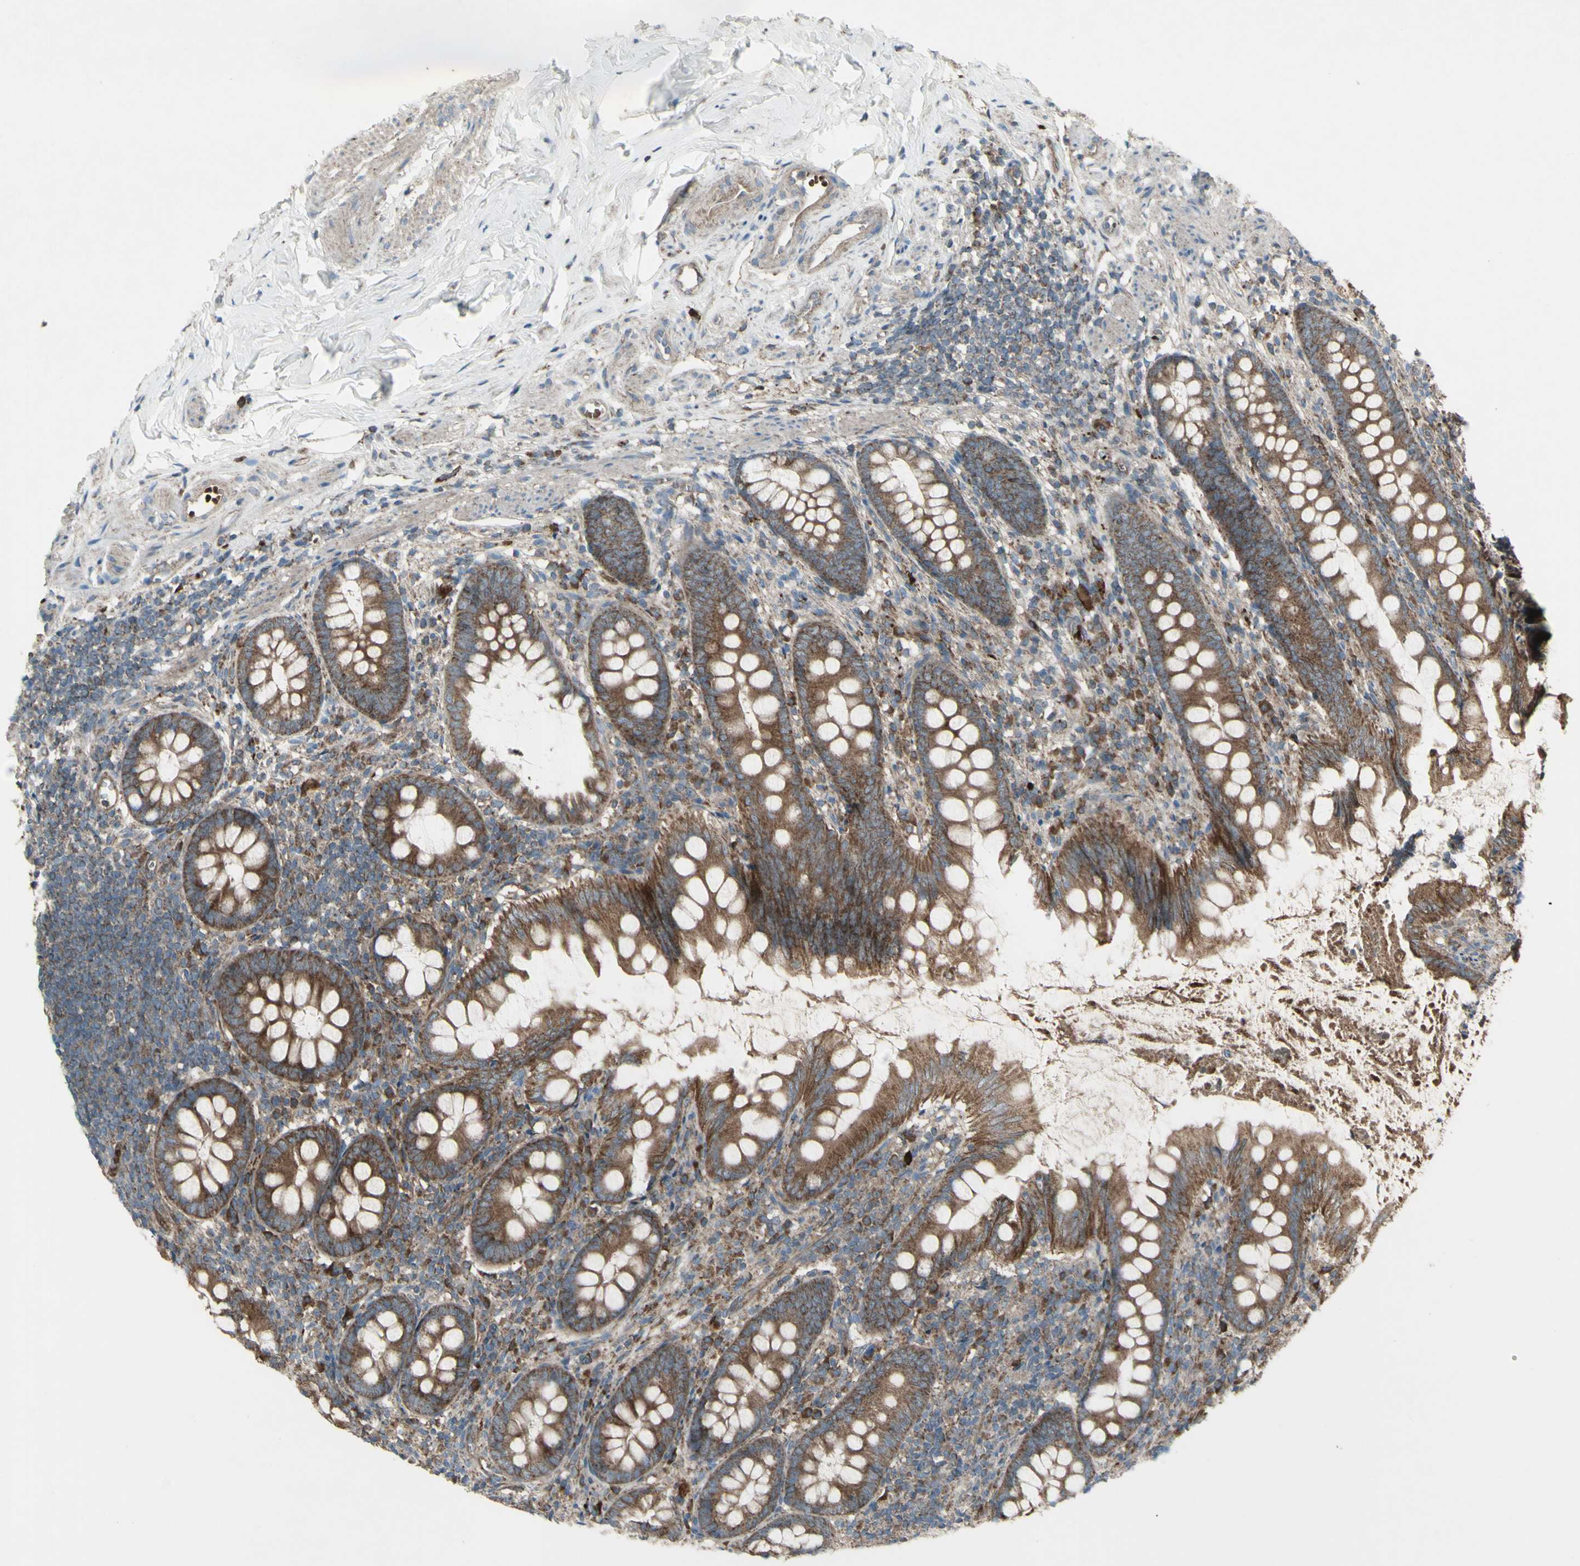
{"staining": {"intensity": "moderate", "quantity": ">75%", "location": "cytoplasmic/membranous"}, "tissue": "appendix", "cell_type": "Glandular cells", "image_type": "normal", "snomed": [{"axis": "morphology", "description": "Normal tissue, NOS"}, {"axis": "topography", "description": "Appendix"}], "caption": "This micrograph reveals normal appendix stained with immunohistochemistry (IHC) to label a protein in brown. The cytoplasmic/membranous of glandular cells show moderate positivity for the protein. Nuclei are counter-stained blue.", "gene": "SHC1", "patient": {"sex": "female", "age": 77}}